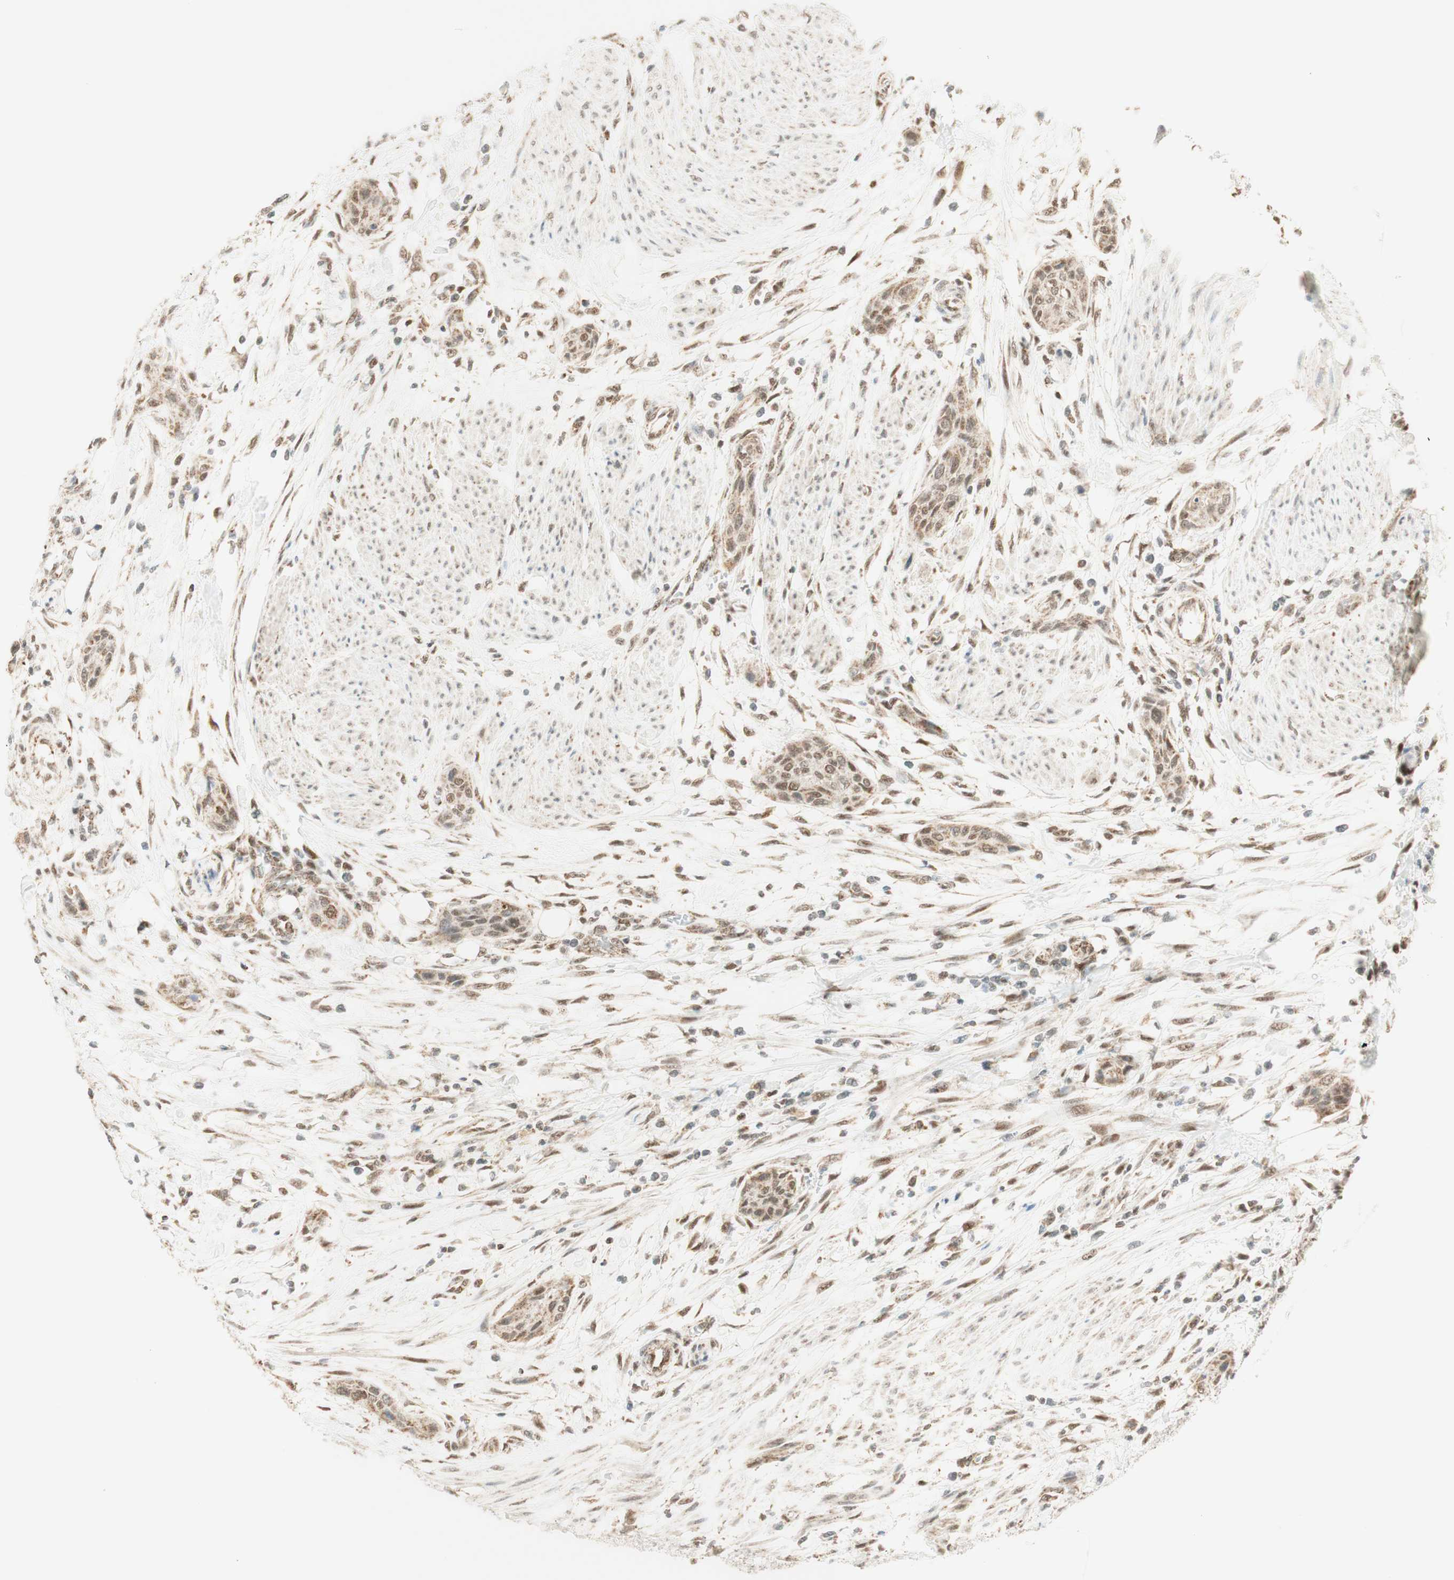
{"staining": {"intensity": "moderate", "quantity": ">75%", "location": "cytoplasmic/membranous,nuclear"}, "tissue": "urothelial cancer", "cell_type": "Tumor cells", "image_type": "cancer", "snomed": [{"axis": "morphology", "description": "Urothelial carcinoma, High grade"}, {"axis": "topography", "description": "Urinary bladder"}], "caption": "Tumor cells display medium levels of moderate cytoplasmic/membranous and nuclear positivity in approximately >75% of cells in high-grade urothelial carcinoma.", "gene": "ZNF782", "patient": {"sex": "male", "age": 35}}